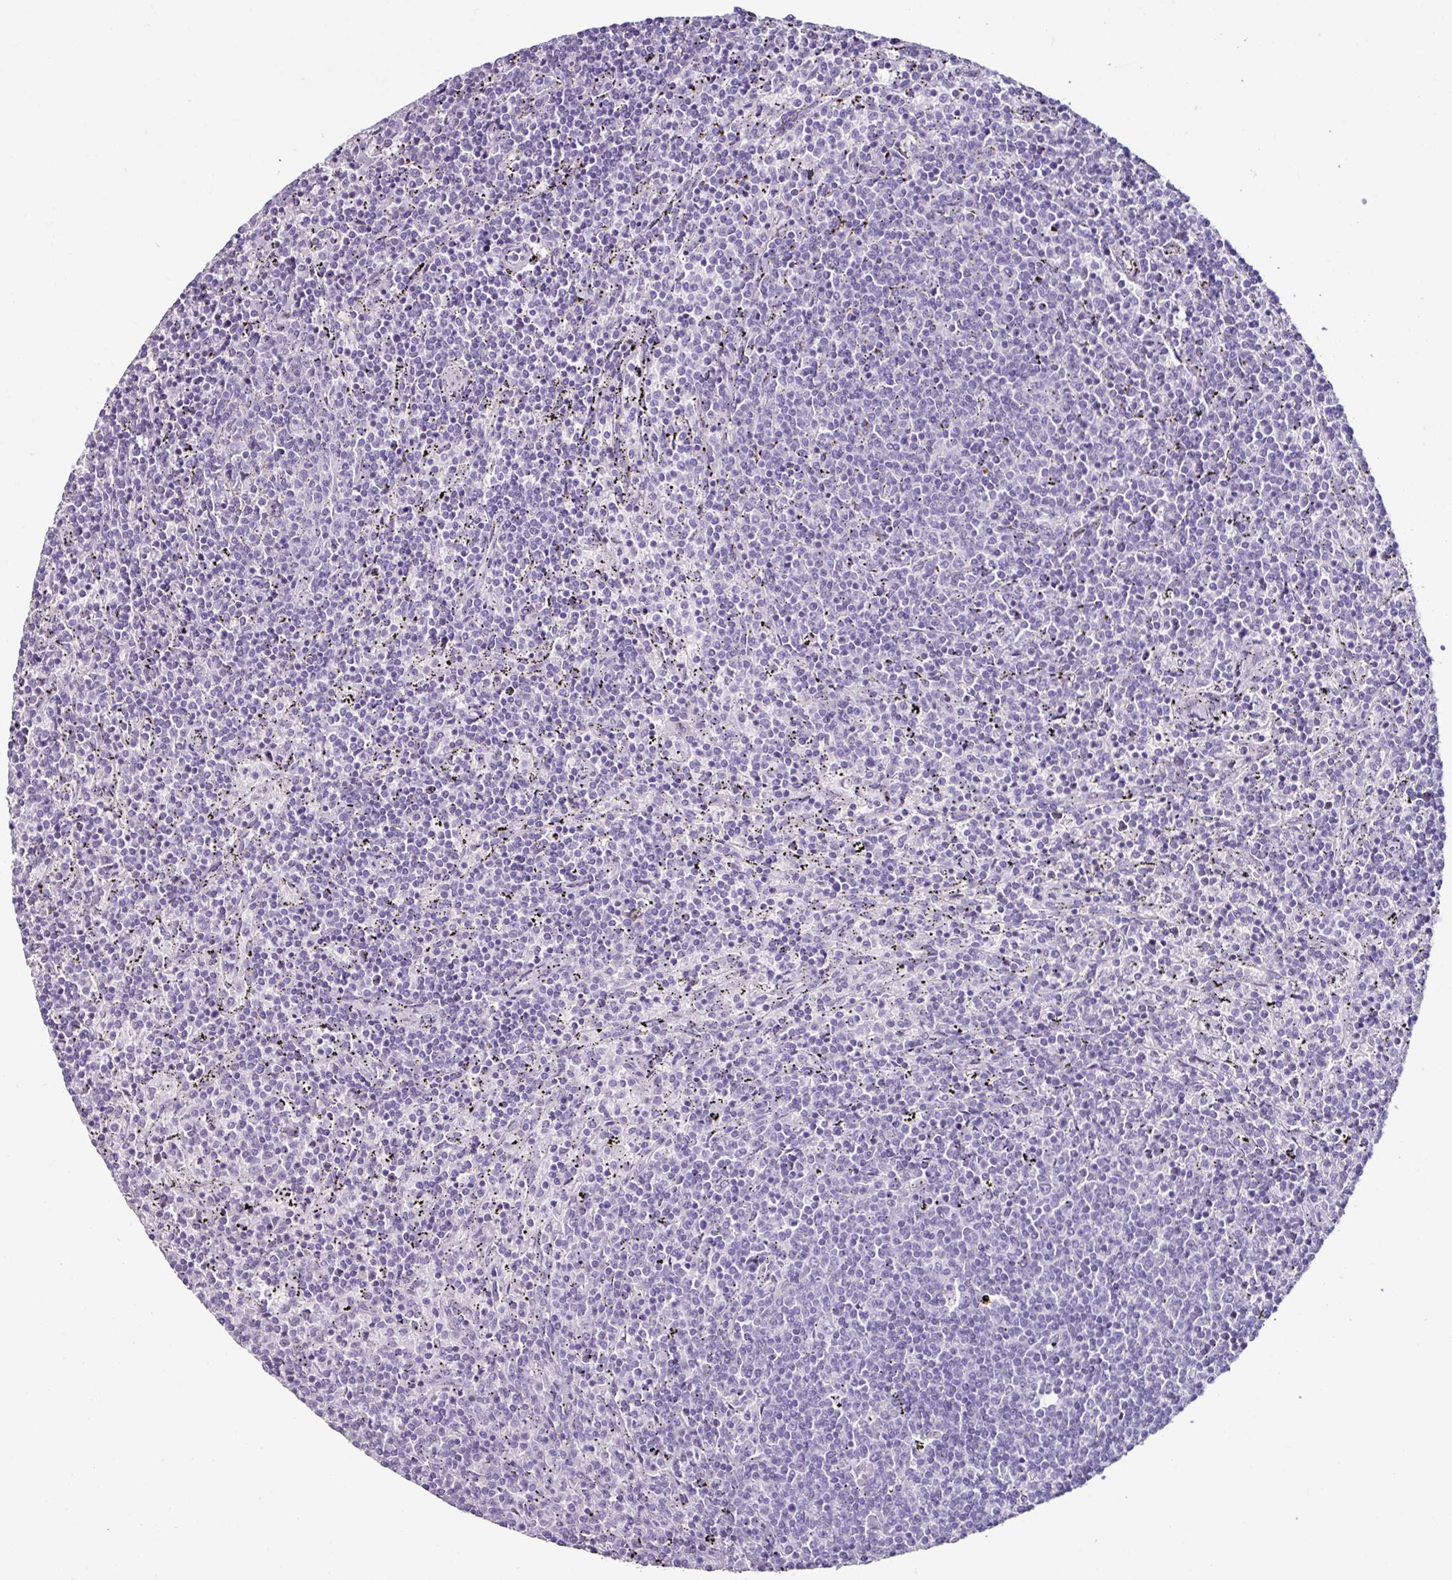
{"staining": {"intensity": "negative", "quantity": "none", "location": "none"}, "tissue": "lymphoma", "cell_type": "Tumor cells", "image_type": "cancer", "snomed": [{"axis": "morphology", "description": "Malignant lymphoma, non-Hodgkin's type, Low grade"}, {"axis": "topography", "description": "Spleen"}], "caption": "This photomicrograph is of lymphoma stained with immunohistochemistry to label a protein in brown with the nuclei are counter-stained blue. There is no positivity in tumor cells.", "gene": "GLP2R", "patient": {"sex": "female", "age": 50}}